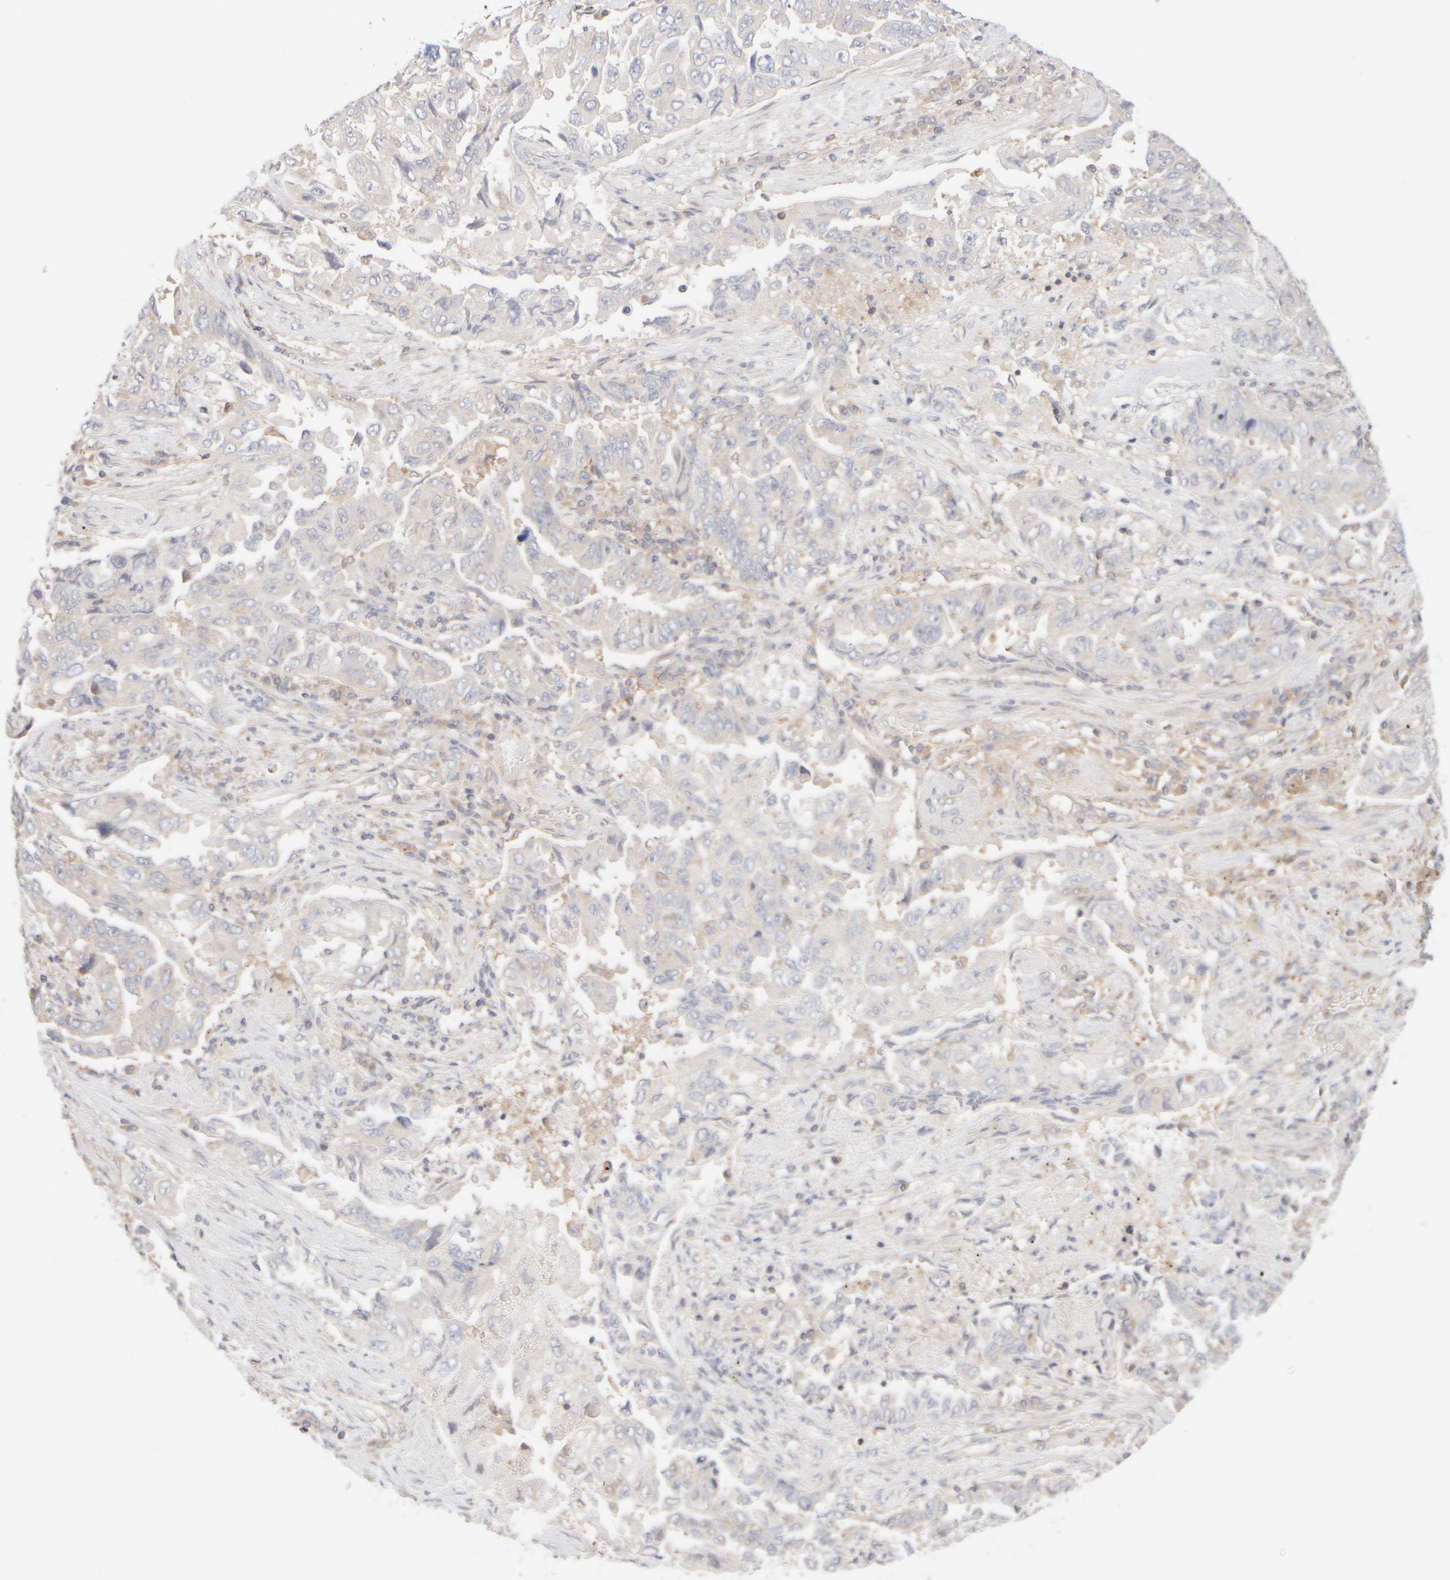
{"staining": {"intensity": "negative", "quantity": "none", "location": "none"}, "tissue": "lung cancer", "cell_type": "Tumor cells", "image_type": "cancer", "snomed": [{"axis": "morphology", "description": "Adenocarcinoma, NOS"}, {"axis": "topography", "description": "Lung"}], "caption": "This is an immunohistochemistry histopathology image of human lung cancer. There is no staining in tumor cells.", "gene": "RABEP1", "patient": {"sex": "female", "age": 51}}